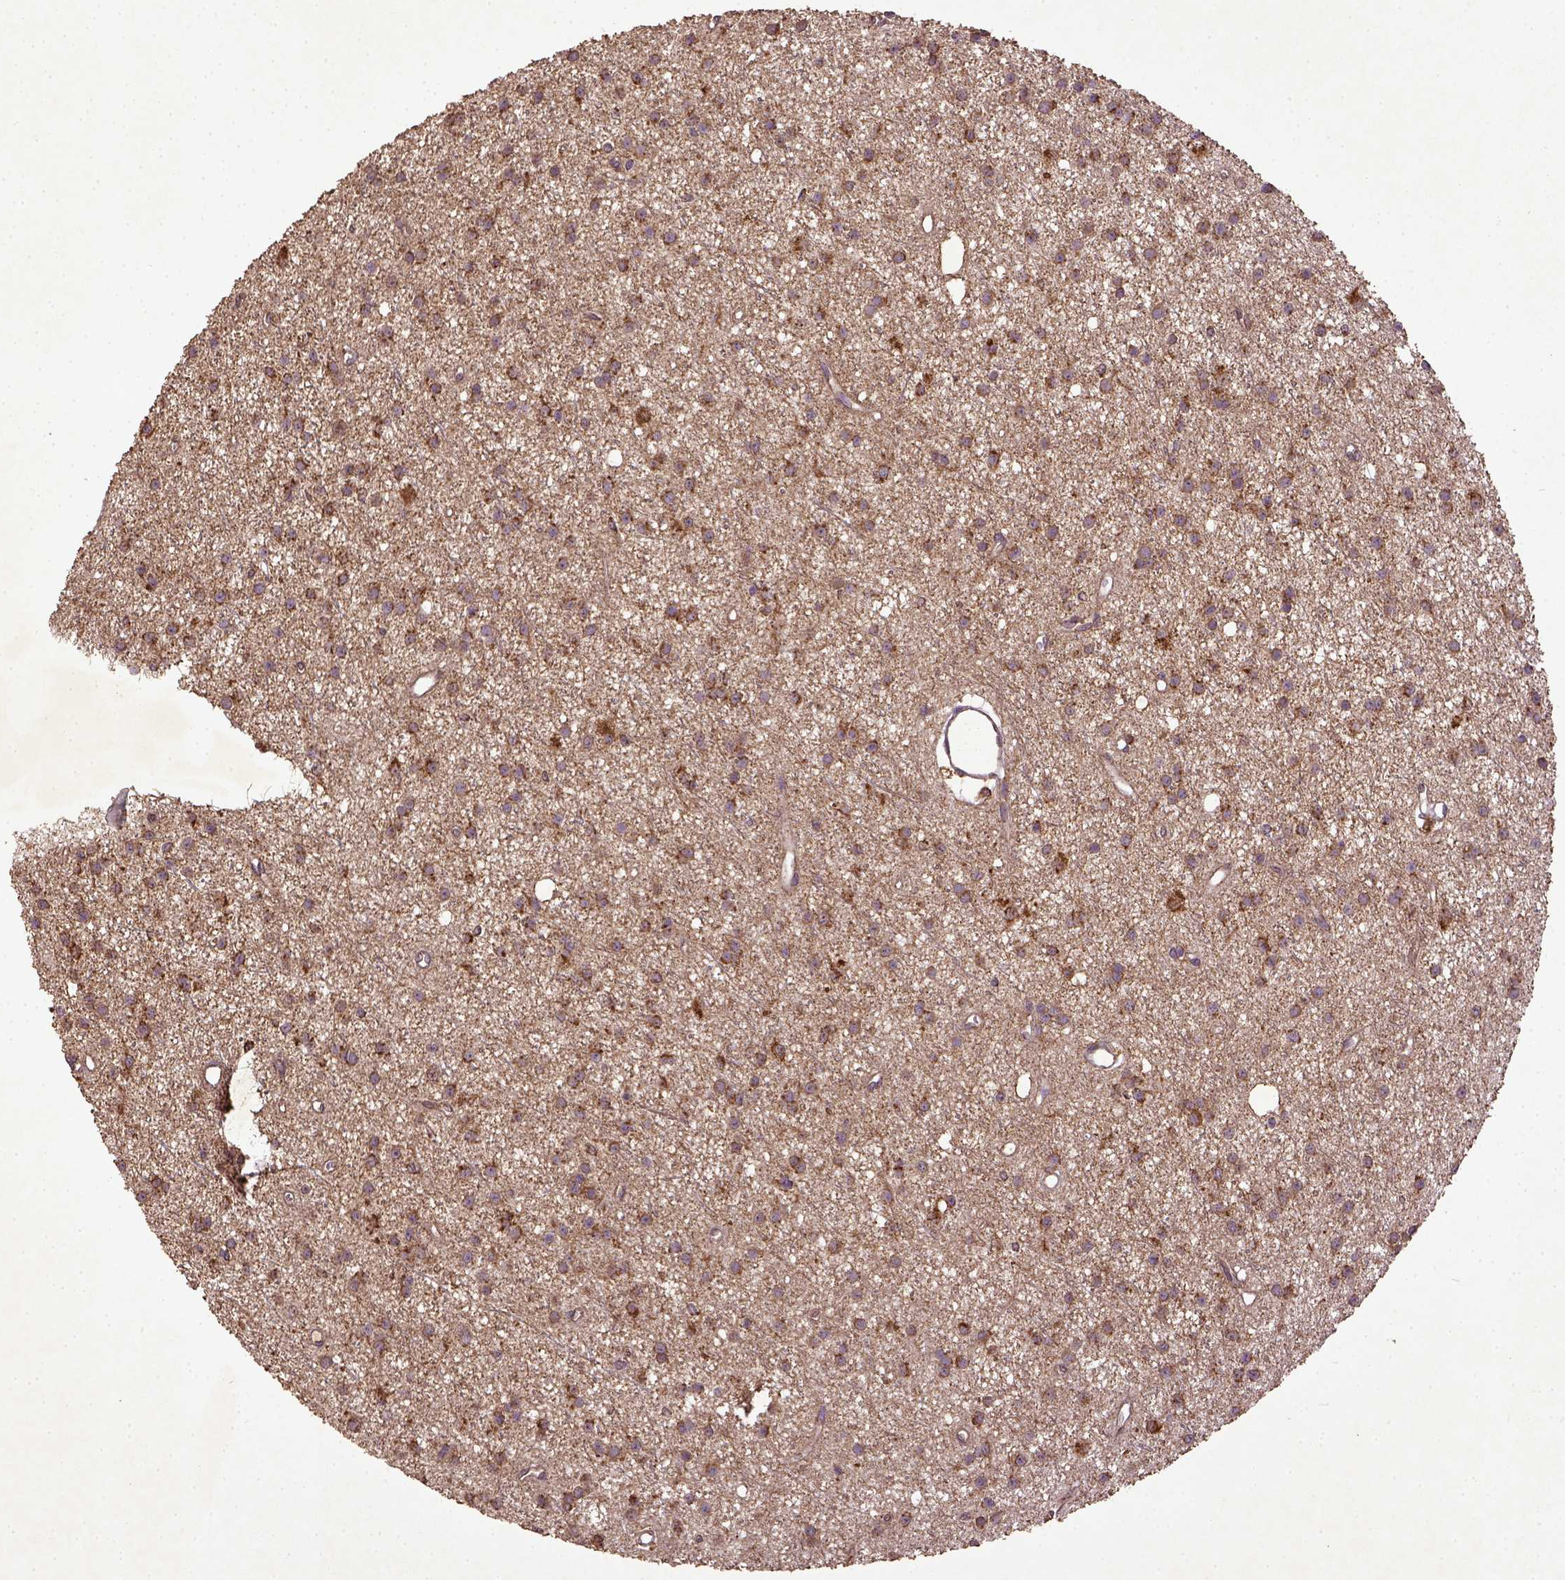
{"staining": {"intensity": "moderate", "quantity": ">75%", "location": "cytoplasmic/membranous"}, "tissue": "glioma", "cell_type": "Tumor cells", "image_type": "cancer", "snomed": [{"axis": "morphology", "description": "Glioma, malignant, Low grade"}, {"axis": "topography", "description": "Brain"}], "caption": "Malignant glioma (low-grade) stained with a brown dye shows moderate cytoplasmic/membranous positive expression in approximately >75% of tumor cells.", "gene": "MT-CO1", "patient": {"sex": "male", "age": 27}}